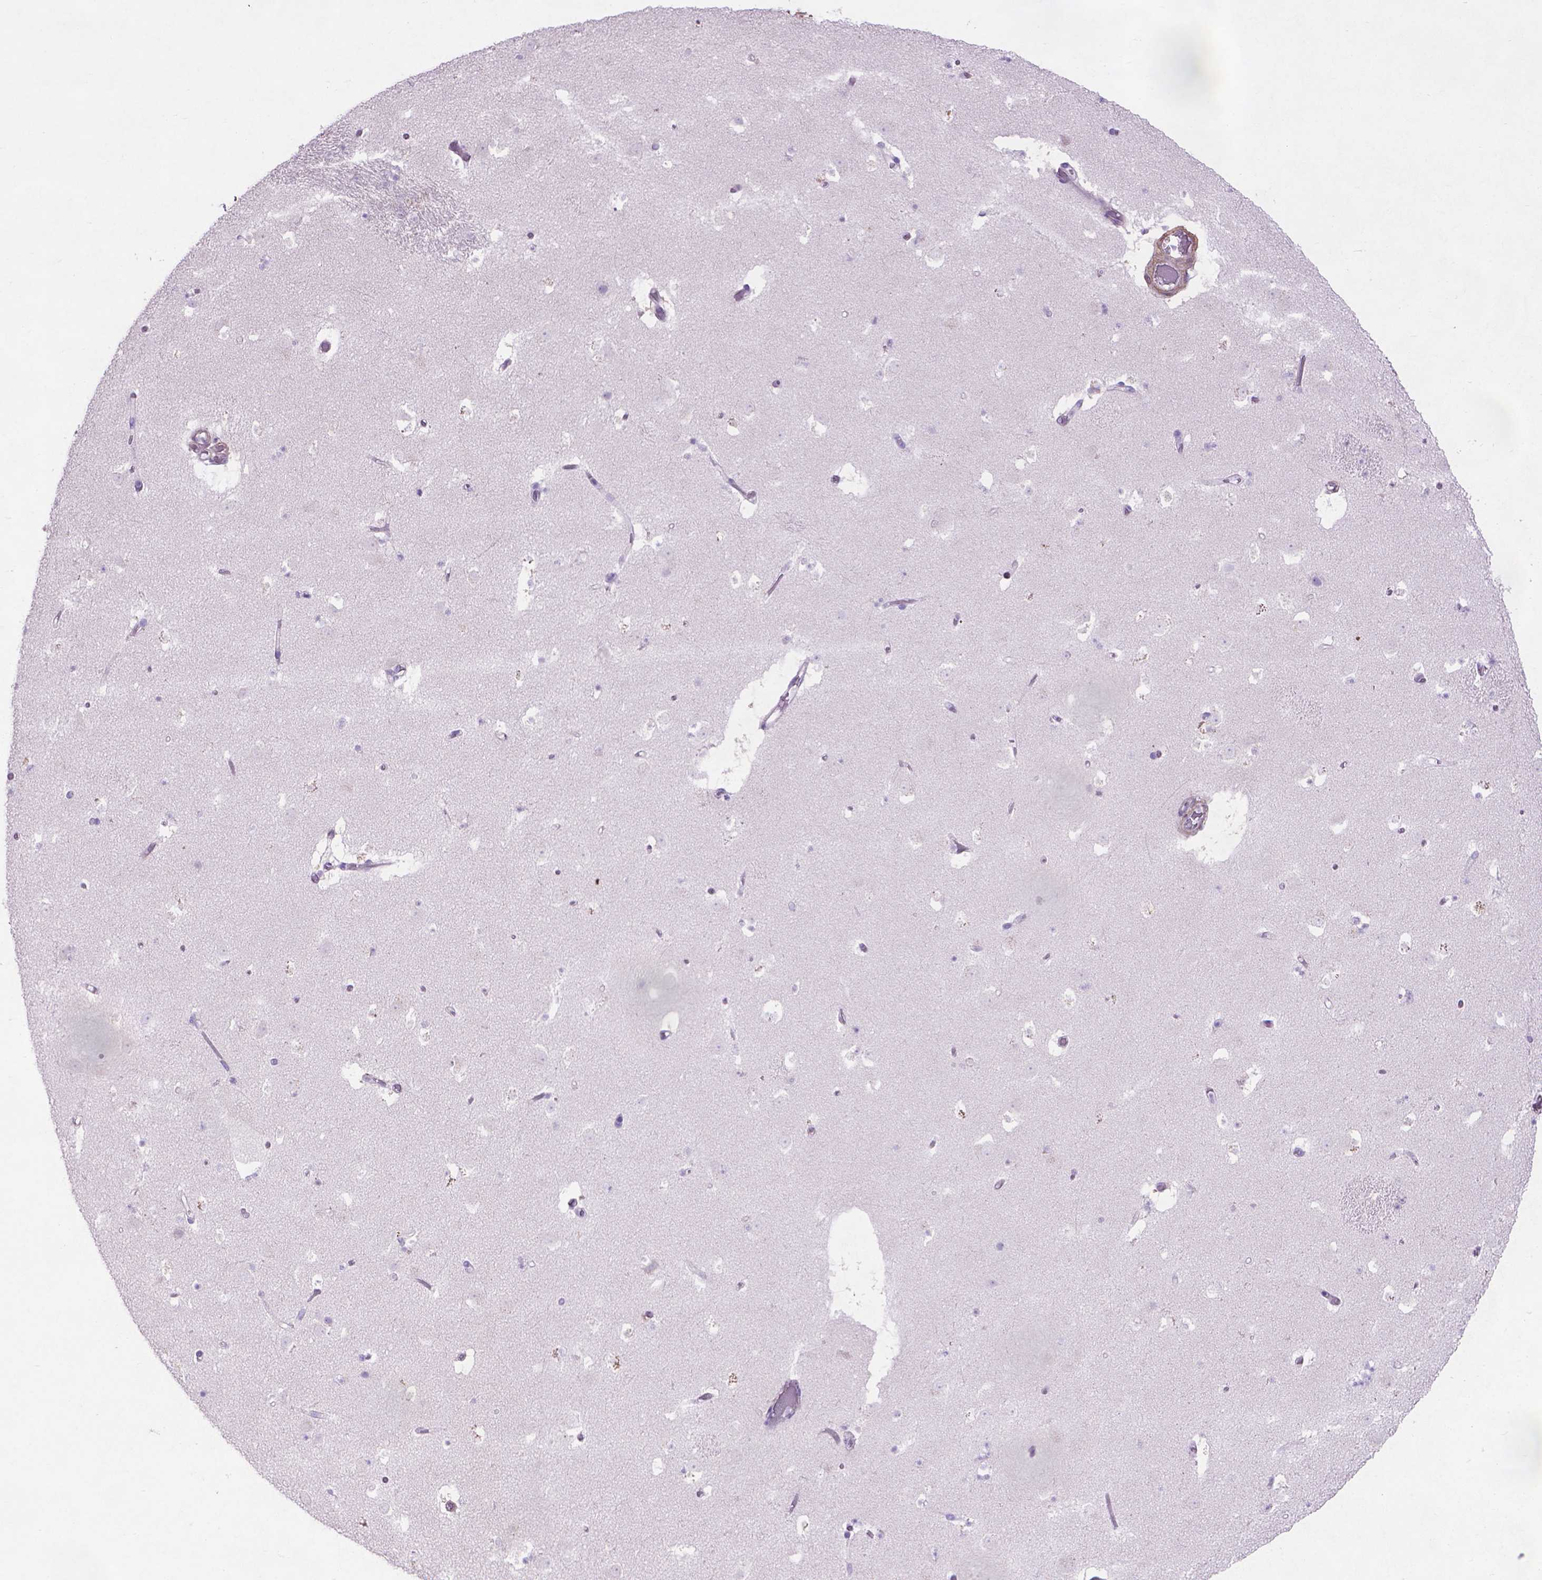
{"staining": {"intensity": "negative", "quantity": "none", "location": "none"}, "tissue": "caudate", "cell_type": "Glial cells", "image_type": "normal", "snomed": [{"axis": "morphology", "description": "Normal tissue, NOS"}, {"axis": "topography", "description": "Lateral ventricle wall"}], "caption": "Glial cells show no significant protein positivity in normal caudate. (Stains: DAB immunohistochemistry (IHC) with hematoxylin counter stain, Microscopy: brightfield microscopy at high magnification).", "gene": "AQP10", "patient": {"sex": "female", "age": 42}}